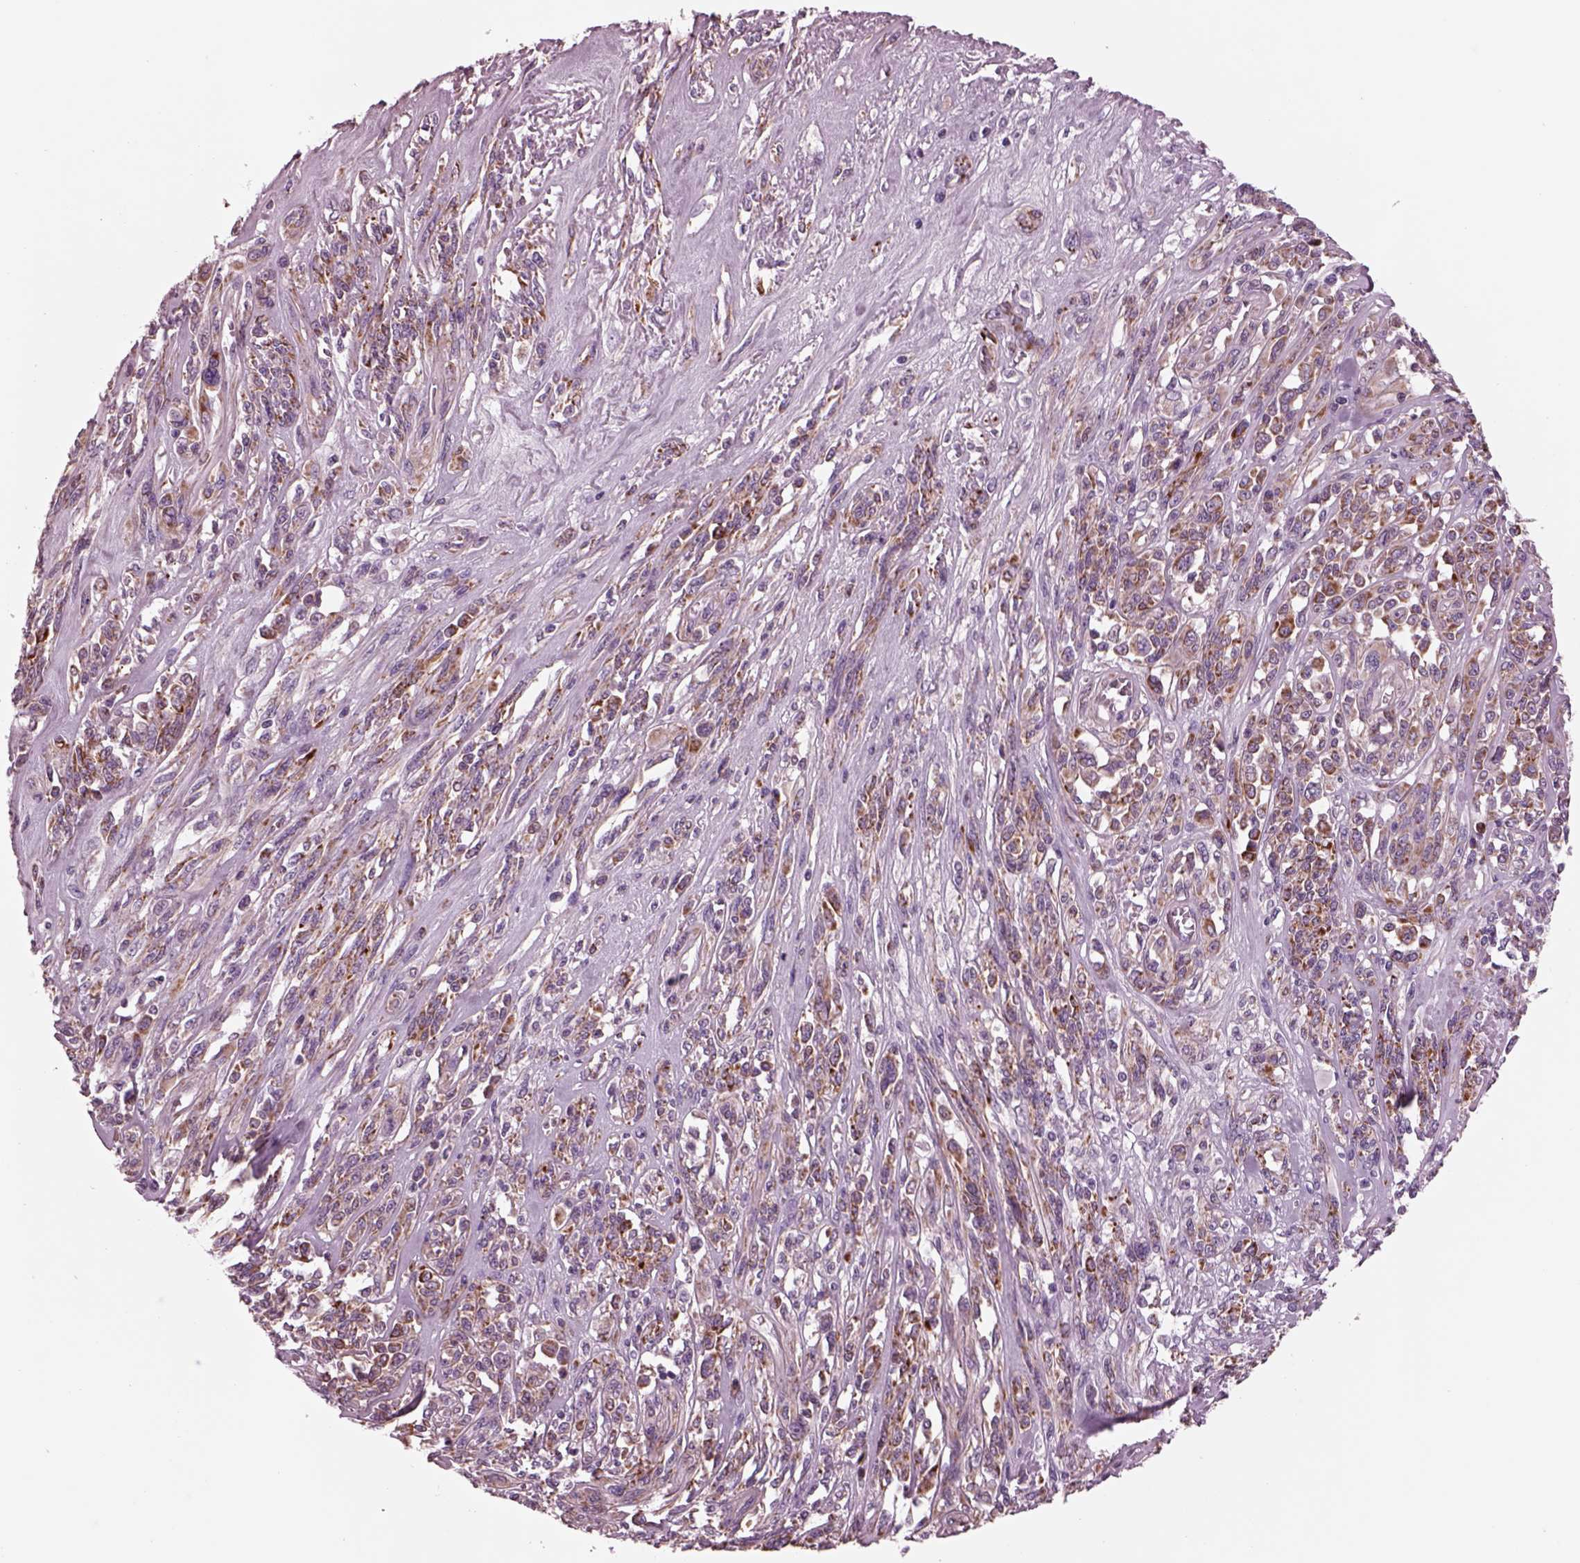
{"staining": {"intensity": "moderate", "quantity": "<25%", "location": "cytoplasmic/membranous"}, "tissue": "melanoma", "cell_type": "Tumor cells", "image_type": "cancer", "snomed": [{"axis": "morphology", "description": "Malignant melanoma, NOS"}, {"axis": "topography", "description": "Skin"}], "caption": "Approximately <25% of tumor cells in melanoma demonstrate moderate cytoplasmic/membranous protein positivity as visualized by brown immunohistochemical staining.", "gene": "AP4M1", "patient": {"sex": "female", "age": 91}}